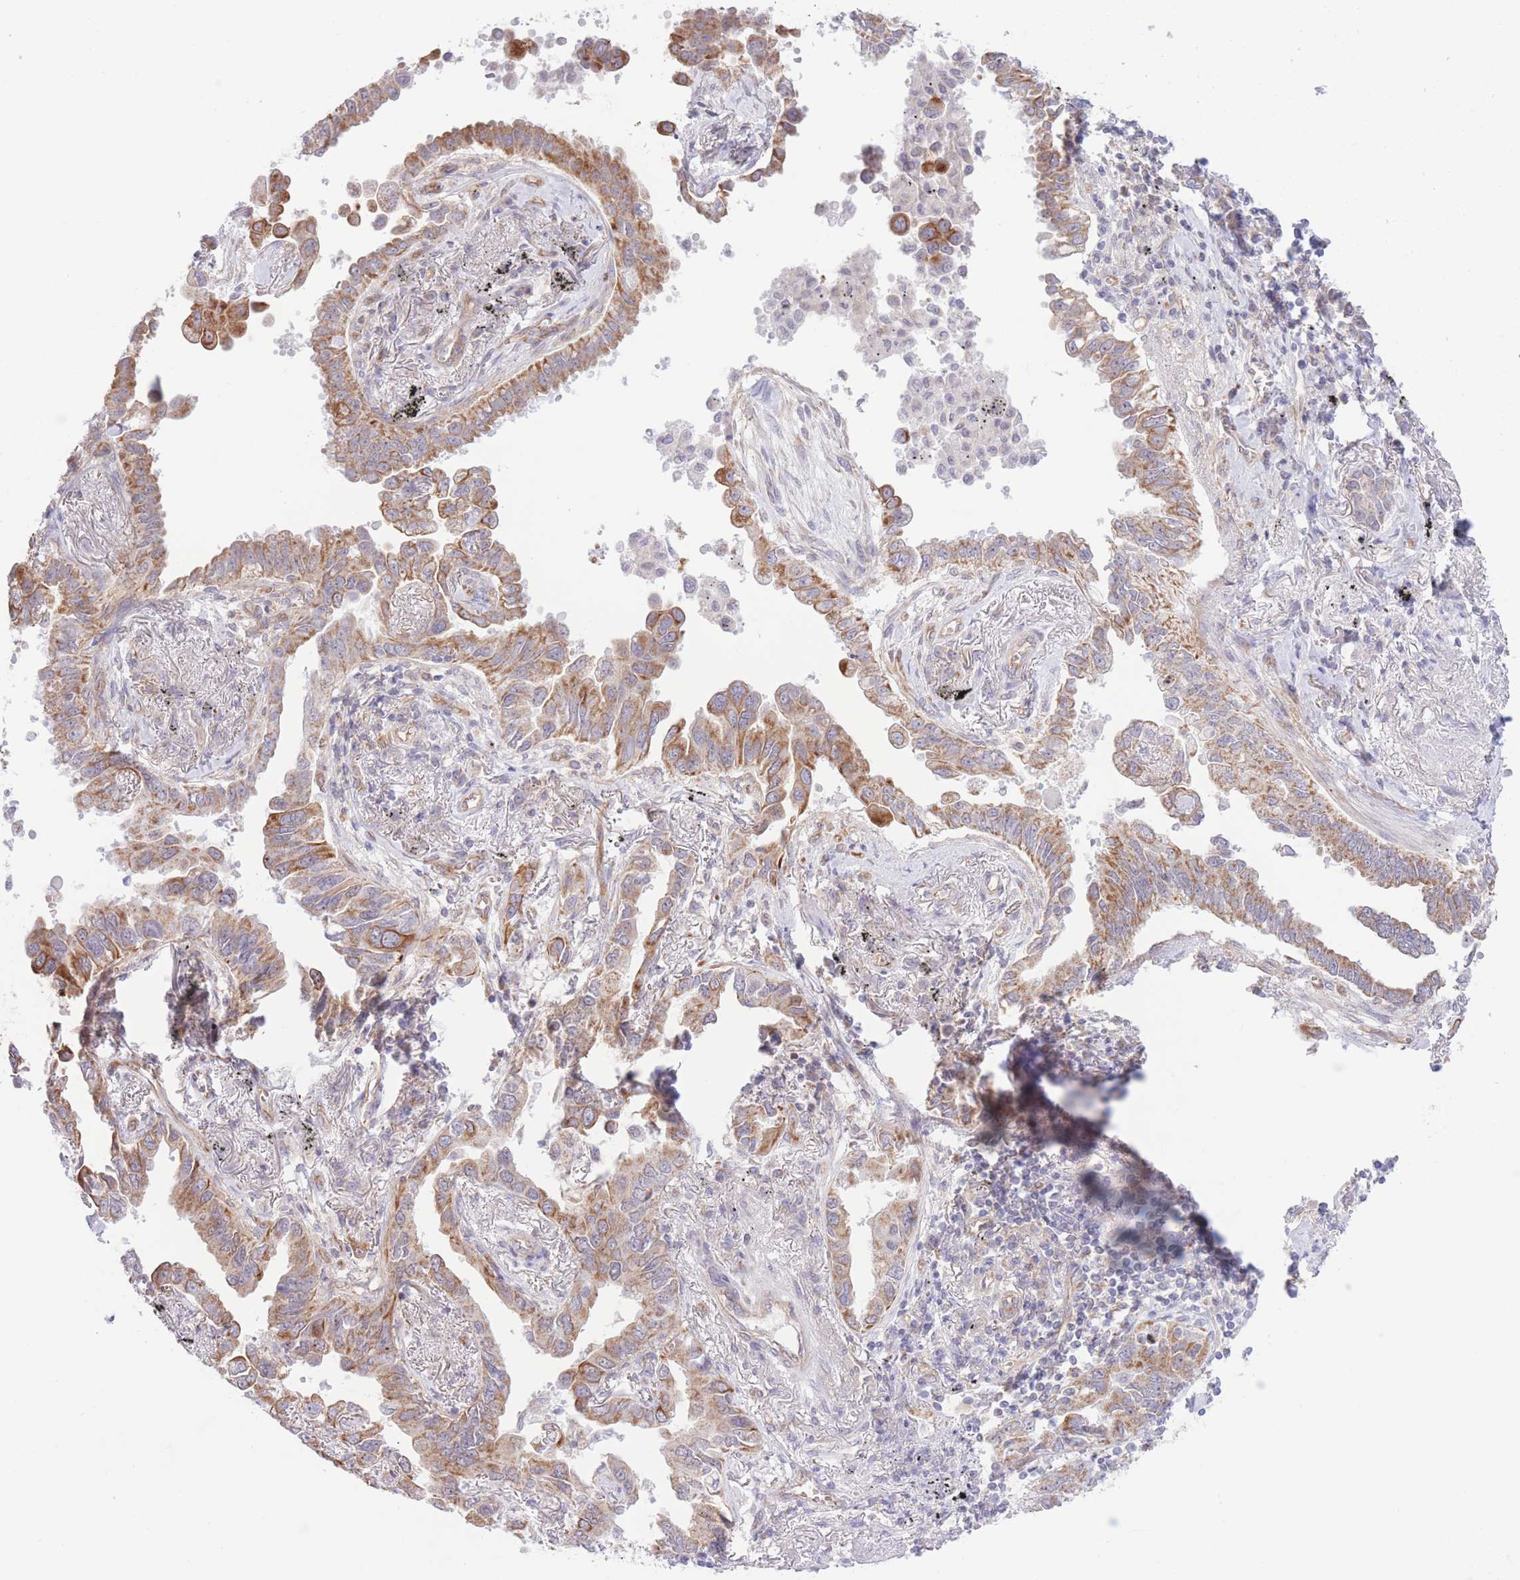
{"staining": {"intensity": "moderate", "quantity": ">75%", "location": "cytoplasmic/membranous"}, "tissue": "lung cancer", "cell_type": "Tumor cells", "image_type": "cancer", "snomed": [{"axis": "morphology", "description": "Adenocarcinoma, NOS"}, {"axis": "topography", "description": "Lung"}], "caption": "Protein expression analysis of lung cancer shows moderate cytoplasmic/membranous expression in approximately >75% of tumor cells.", "gene": "MRPS31", "patient": {"sex": "male", "age": 67}}